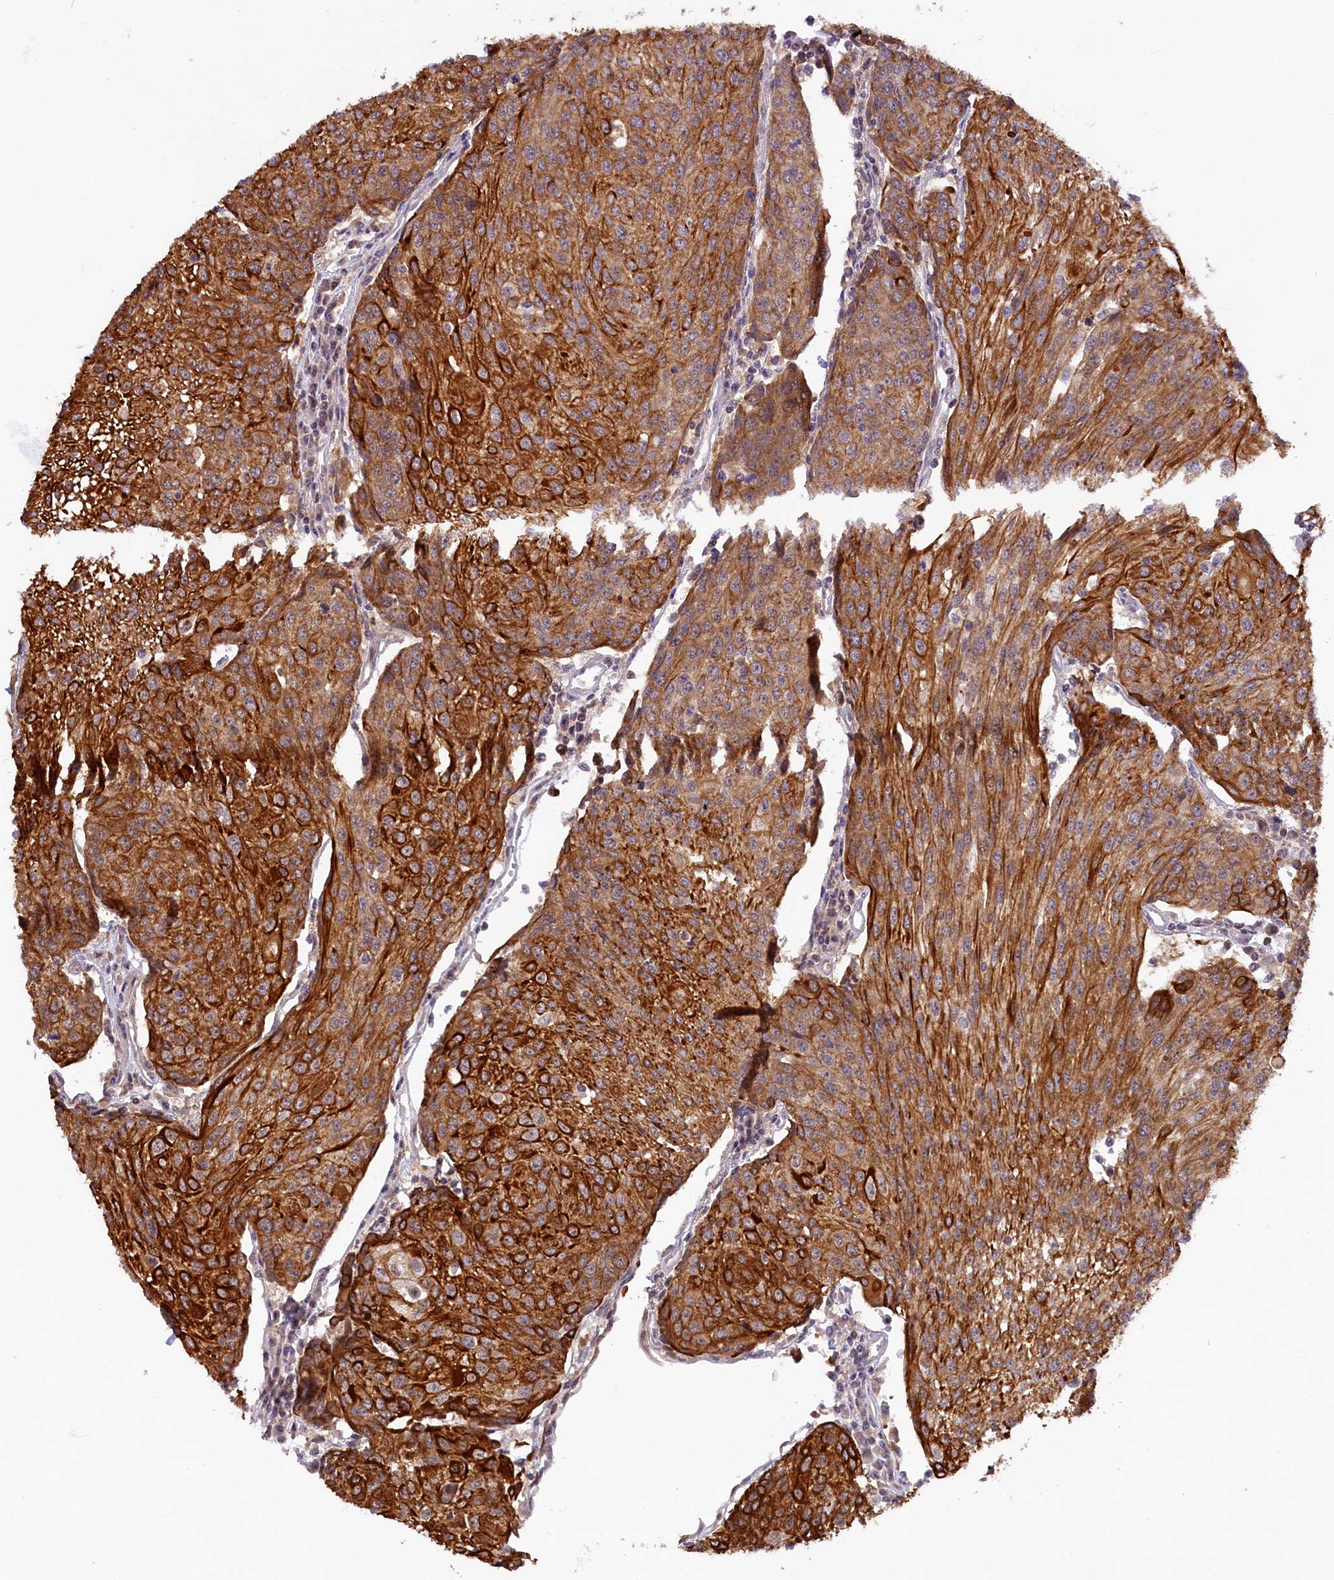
{"staining": {"intensity": "strong", "quantity": ">75%", "location": "cytoplasmic/membranous"}, "tissue": "urothelial cancer", "cell_type": "Tumor cells", "image_type": "cancer", "snomed": [{"axis": "morphology", "description": "Urothelial carcinoma, High grade"}, {"axis": "topography", "description": "Urinary bladder"}], "caption": "IHC micrograph of human urothelial carcinoma (high-grade) stained for a protein (brown), which demonstrates high levels of strong cytoplasmic/membranous expression in about >75% of tumor cells.", "gene": "CARD8", "patient": {"sex": "female", "age": 85}}